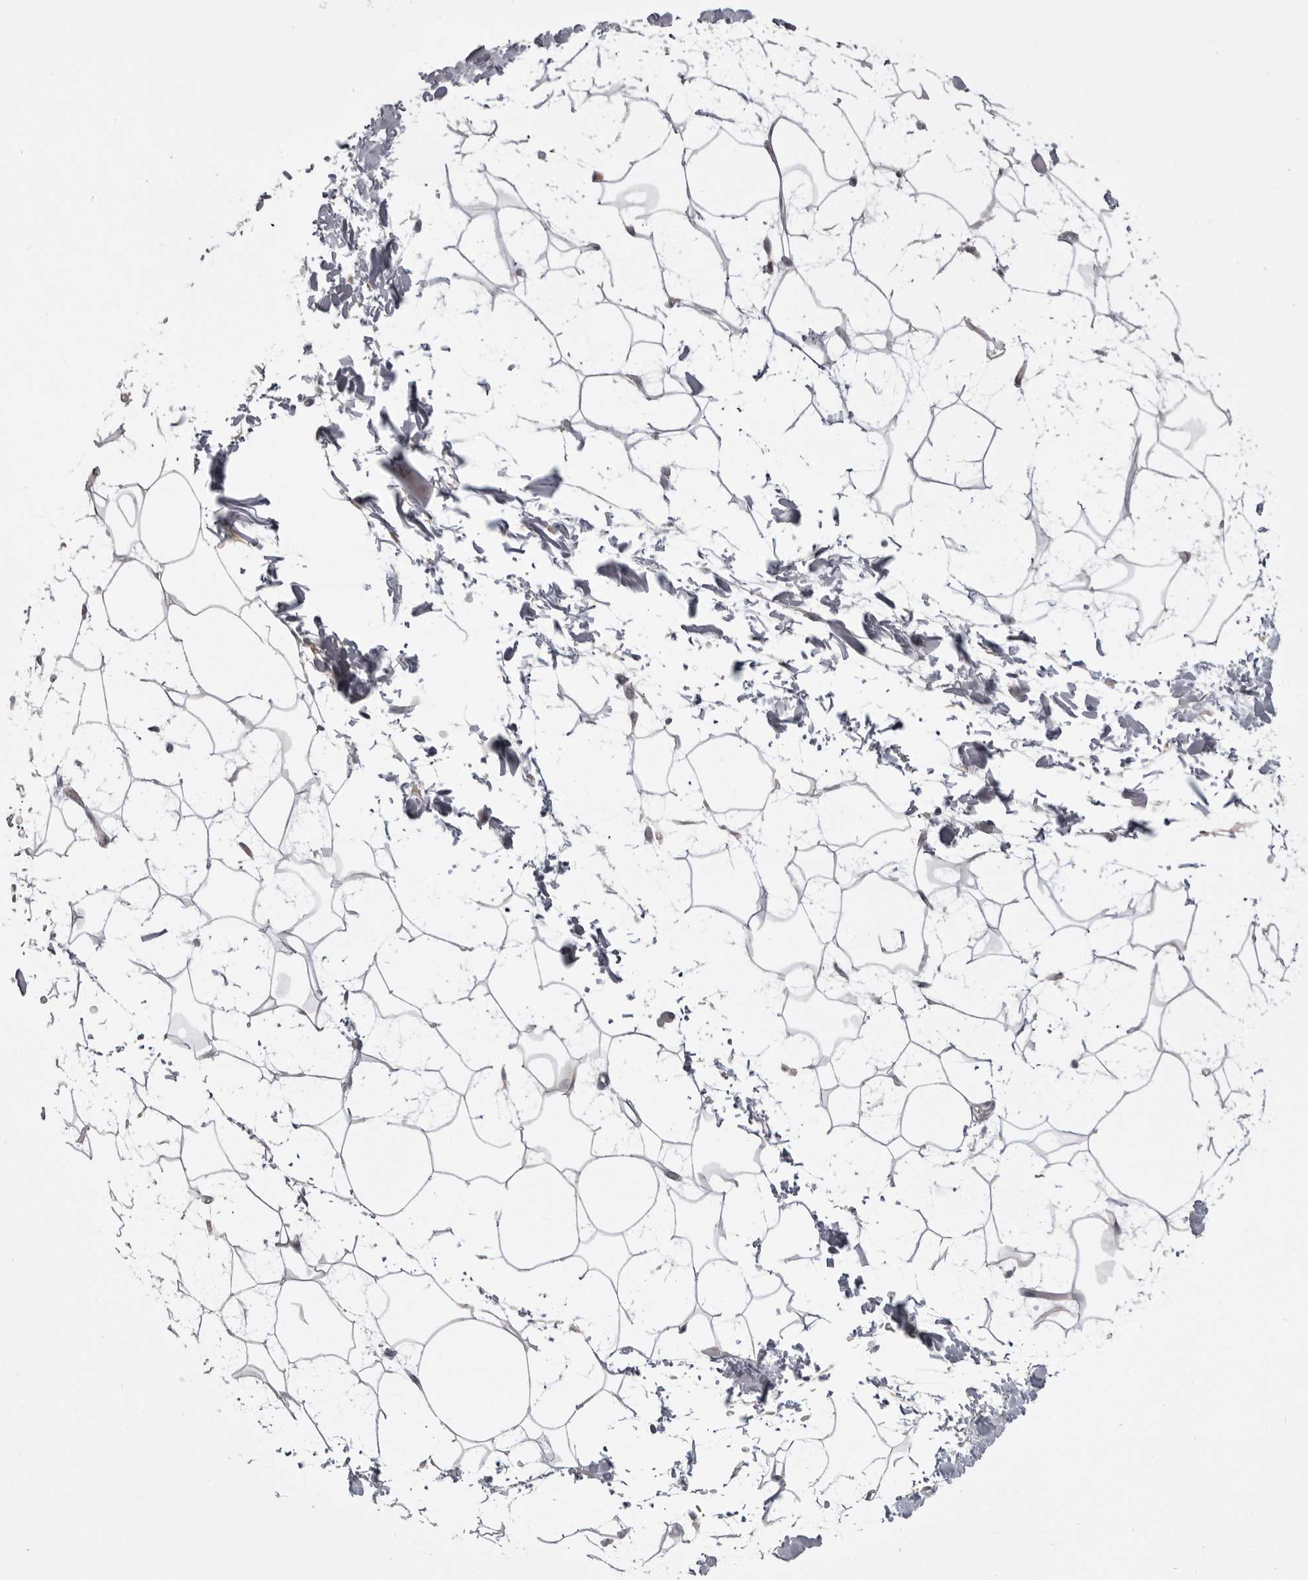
{"staining": {"intensity": "negative", "quantity": "none", "location": "none"}, "tissue": "adipose tissue", "cell_type": "Adipocytes", "image_type": "normal", "snomed": [{"axis": "morphology", "description": "Normal tissue, NOS"}, {"axis": "topography", "description": "Soft tissue"}], "caption": "This is an IHC histopathology image of unremarkable adipose tissue. There is no expression in adipocytes.", "gene": "SERPING1", "patient": {"sex": "male", "age": 72}}